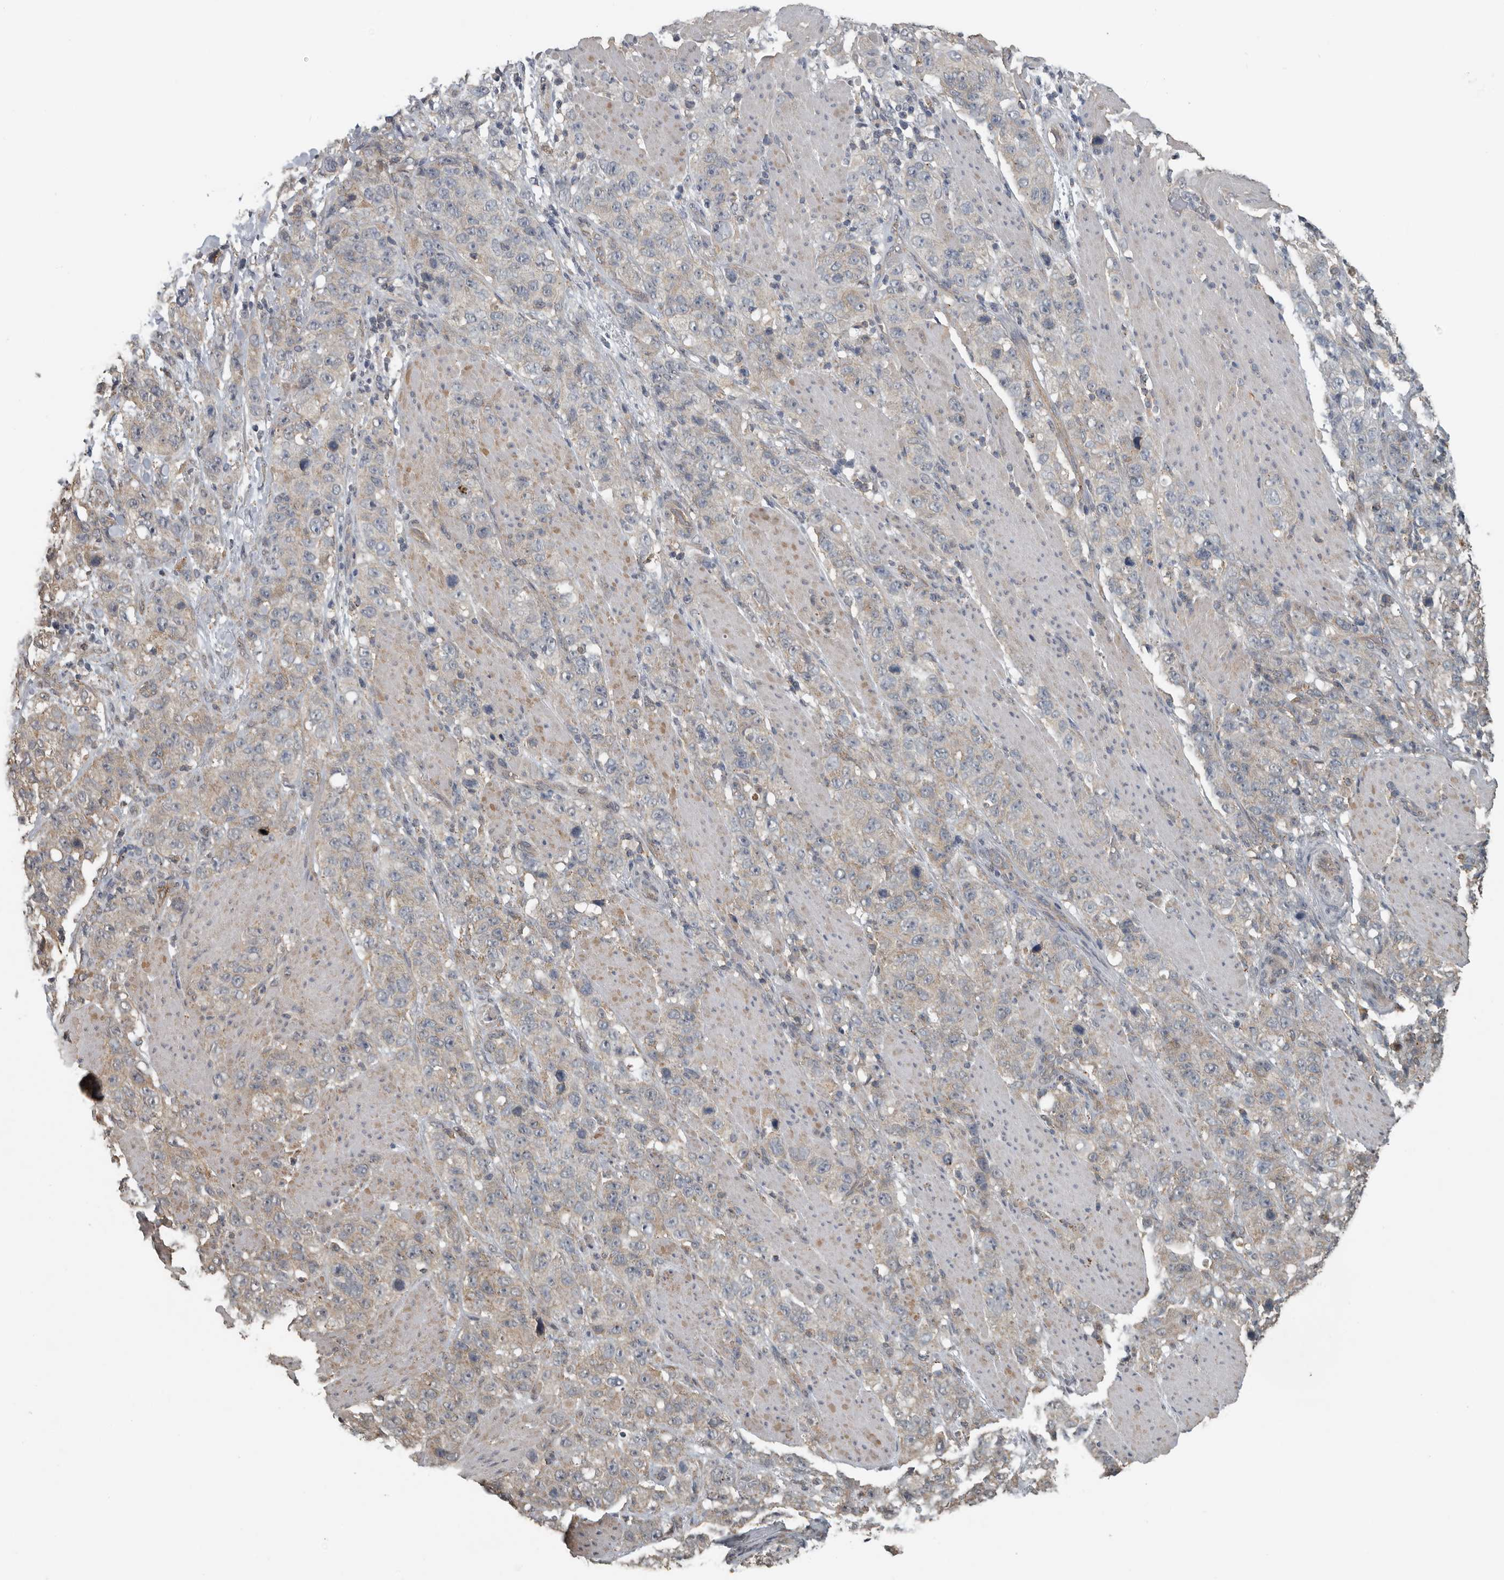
{"staining": {"intensity": "weak", "quantity": "25%-75%", "location": "cytoplasmic/membranous"}, "tissue": "stomach cancer", "cell_type": "Tumor cells", "image_type": "cancer", "snomed": [{"axis": "morphology", "description": "Adenocarcinoma, NOS"}, {"axis": "topography", "description": "Stomach"}], "caption": "Protein expression analysis of stomach cancer exhibits weak cytoplasmic/membranous staining in about 25%-75% of tumor cells. Immunohistochemistry (ihc) stains the protein in brown and the nuclei are stained blue.", "gene": "AFAP1", "patient": {"sex": "male", "age": 48}}